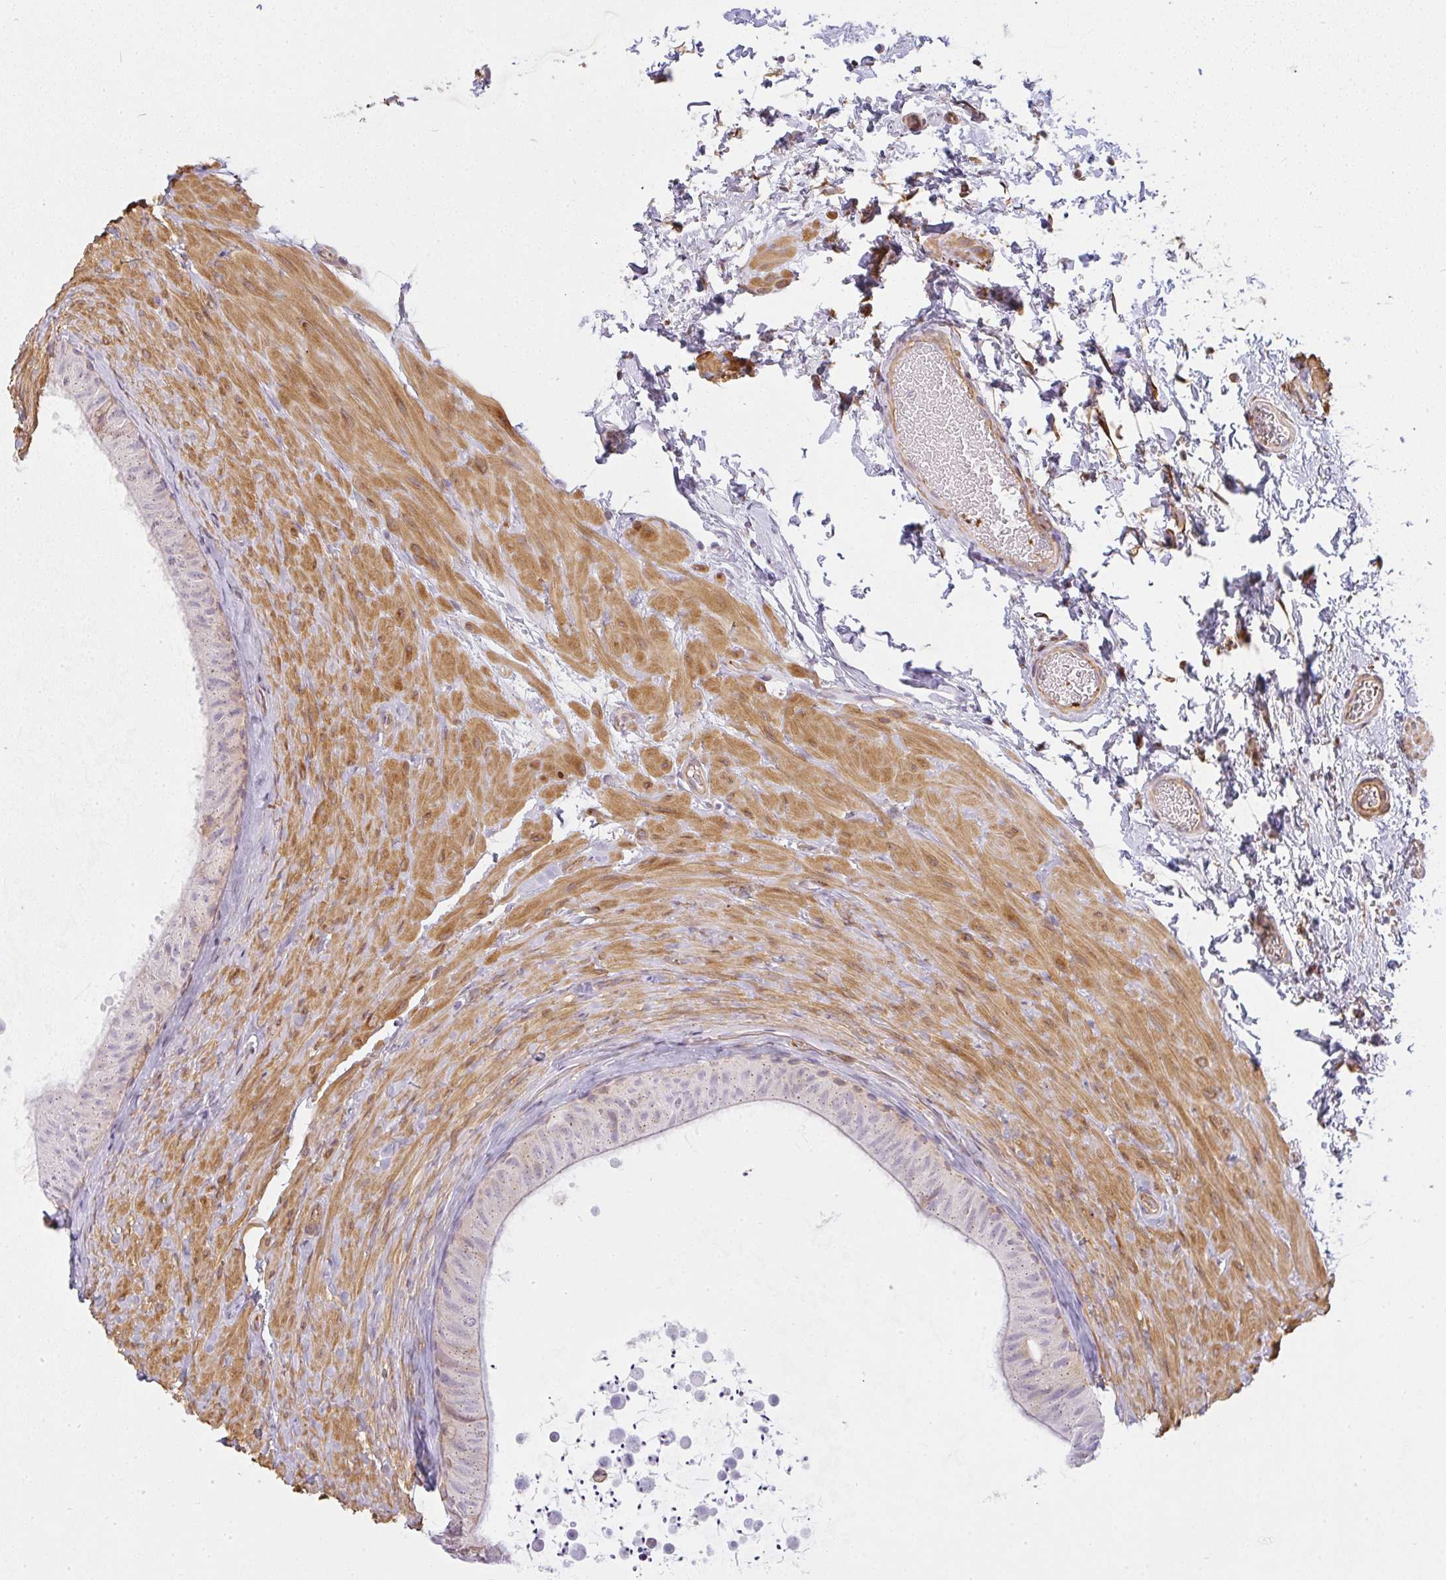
{"staining": {"intensity": "negative", "quantity": "none", "location": "none"}, "tissue": "epididymis", "cell_type": "Glandular cells", "image_type": "normal", "snomed": [{"axis": "morphology", "description": "Normal tissue, NOS"}, {"axis": "topography", "description": "Epididymis, spermatic cord, NOS"}, {"axis": "topography", "description": "Epididymis"}], "caption": "Glandular cells show no significant positivity in benign epididymis.", "gene": "SULF1", "patient": {"sex": "male", "age": 31}}